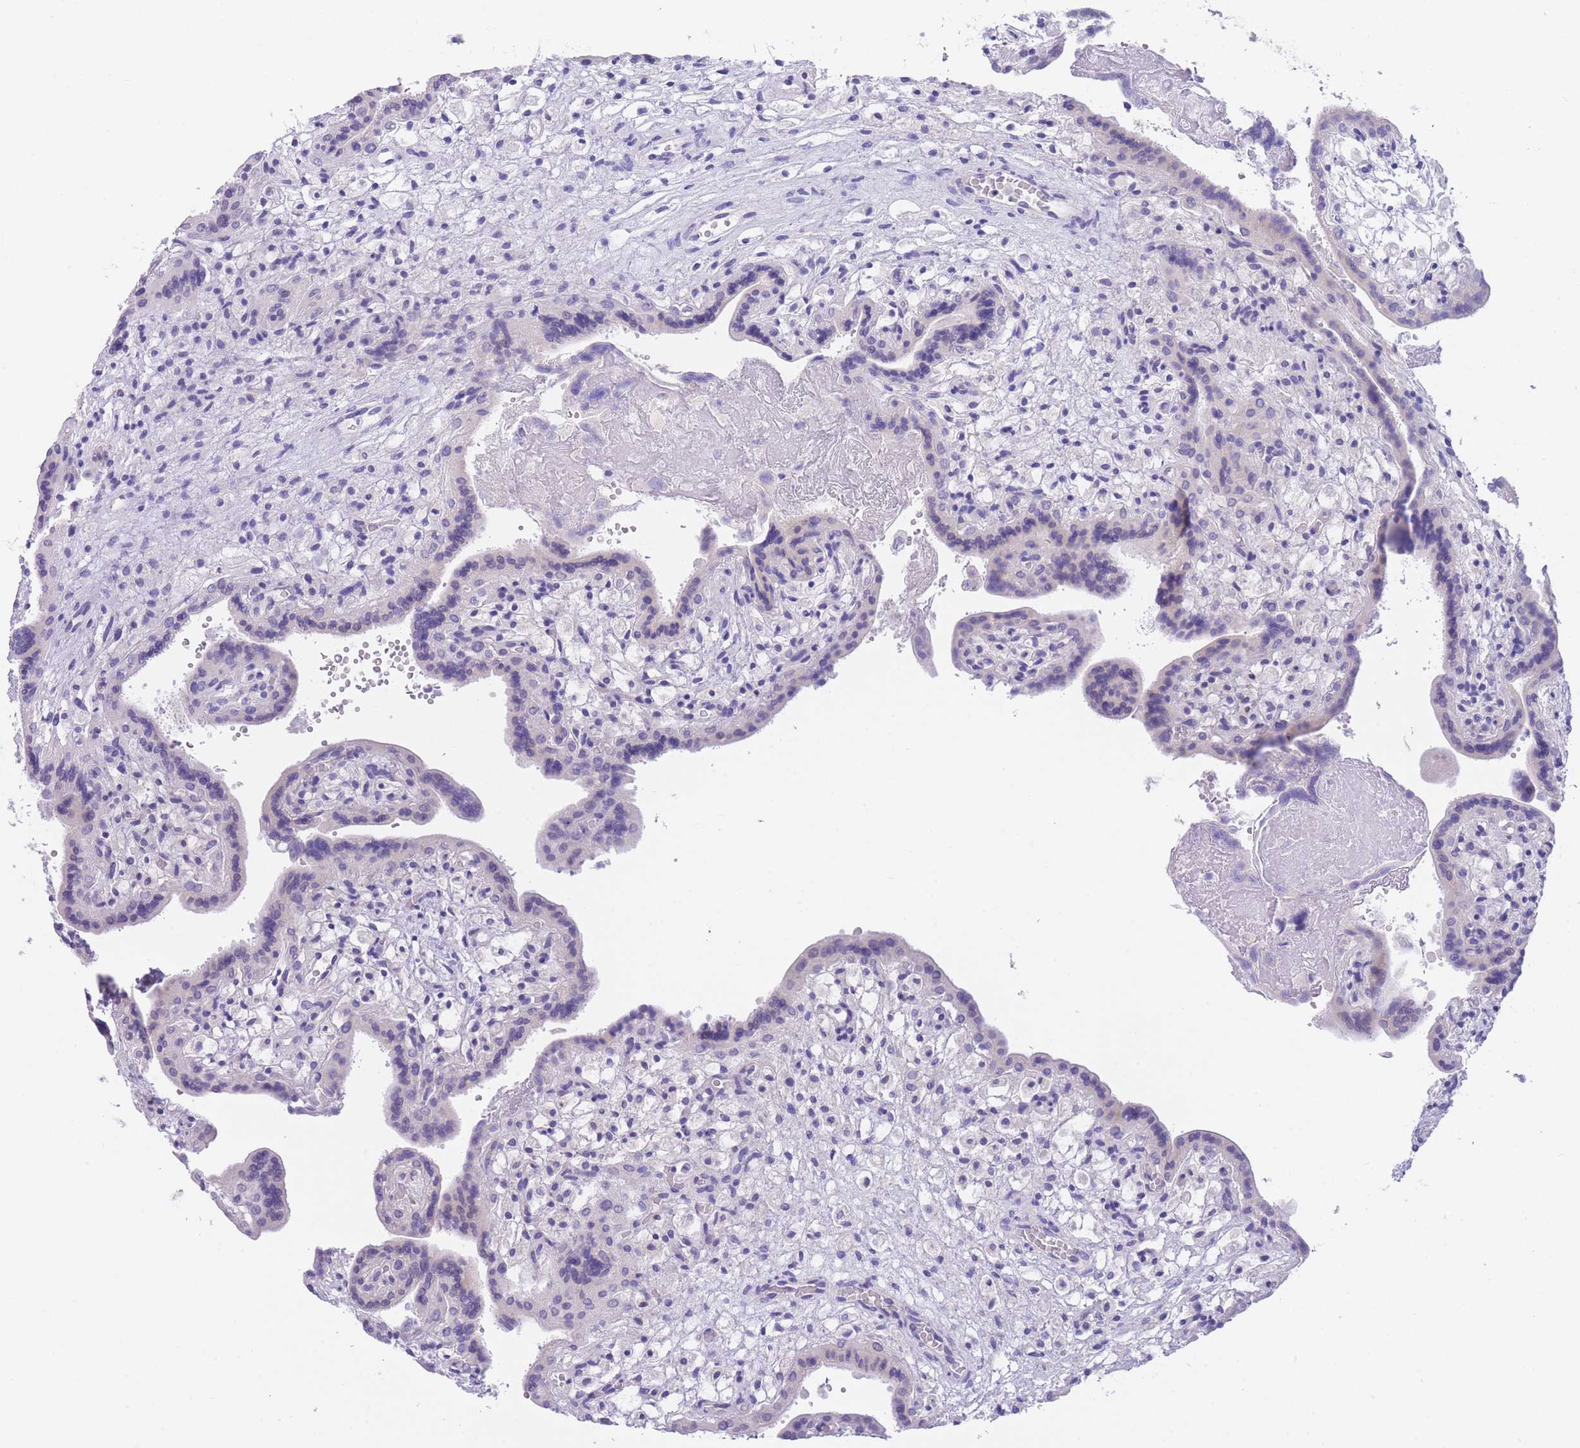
{"staining": {"intensity": "negative", "quantity": "none", "location": "none"}, "tissue": "placenta", "cell_type": "Trophoblastic cells", "image_type": "normal", "snomed": [{"axis": "morphology", "description": "Normal tissue, NOS"}, {"axis": "topography", "description": "Placenta"}], "caption": "An image of placenta stained for a protein reveals no brown staining in trophoblastic cells. (Stains: DAB immunohistochemistry with hematoxylin counter stain, Microscopy: brightfield microscopy at high magnification).", "gene": "PCDHB3", "patient": {"sex": "female", "age": 37}}